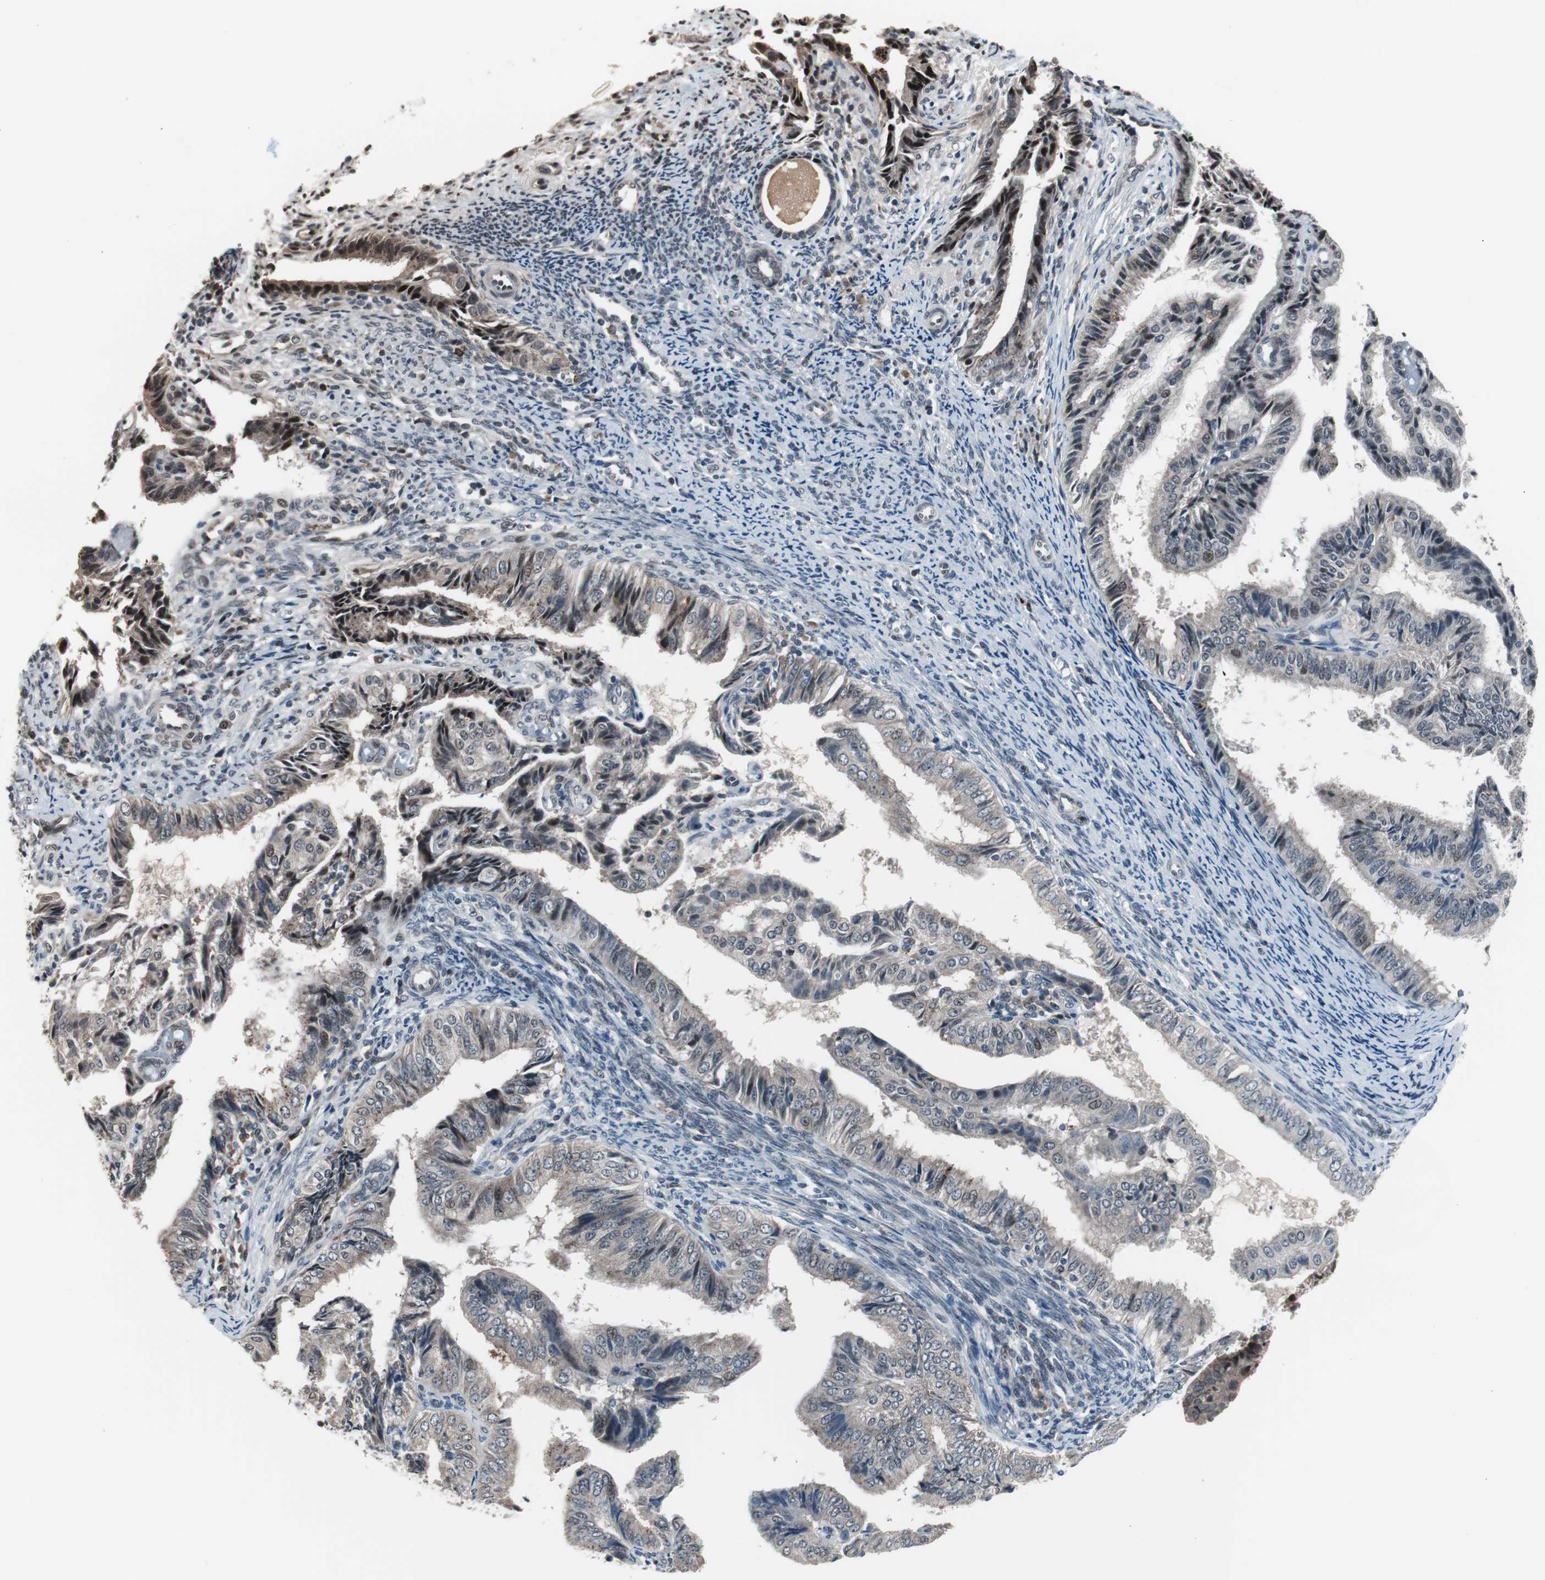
{"staining": {"intensity": "moderate", "quantity": "25%-75%", "location": "cytoplasmic/membranous,nuclear"}, "tissue": "endometrial cancer", "cell_type": "Tumor cells", "image_type": "cancer", "snomed": [{"axis": "morphology", "description": "Adenocarcinoma, NOS"}, {"axis": "topography", "description": "Endometrium"}], "caption": "Immunohistochemistry histopathology image of human adenocarcinoma (endometrial) stained for a protein (brown), which demonstrates medium levels of moderate cytoplasmic/membranous and nuclear expression in approximately 25%-75% of tumor cells.", "gene": "BOLA1", "patient": {"sex": "female", "age": 58}}